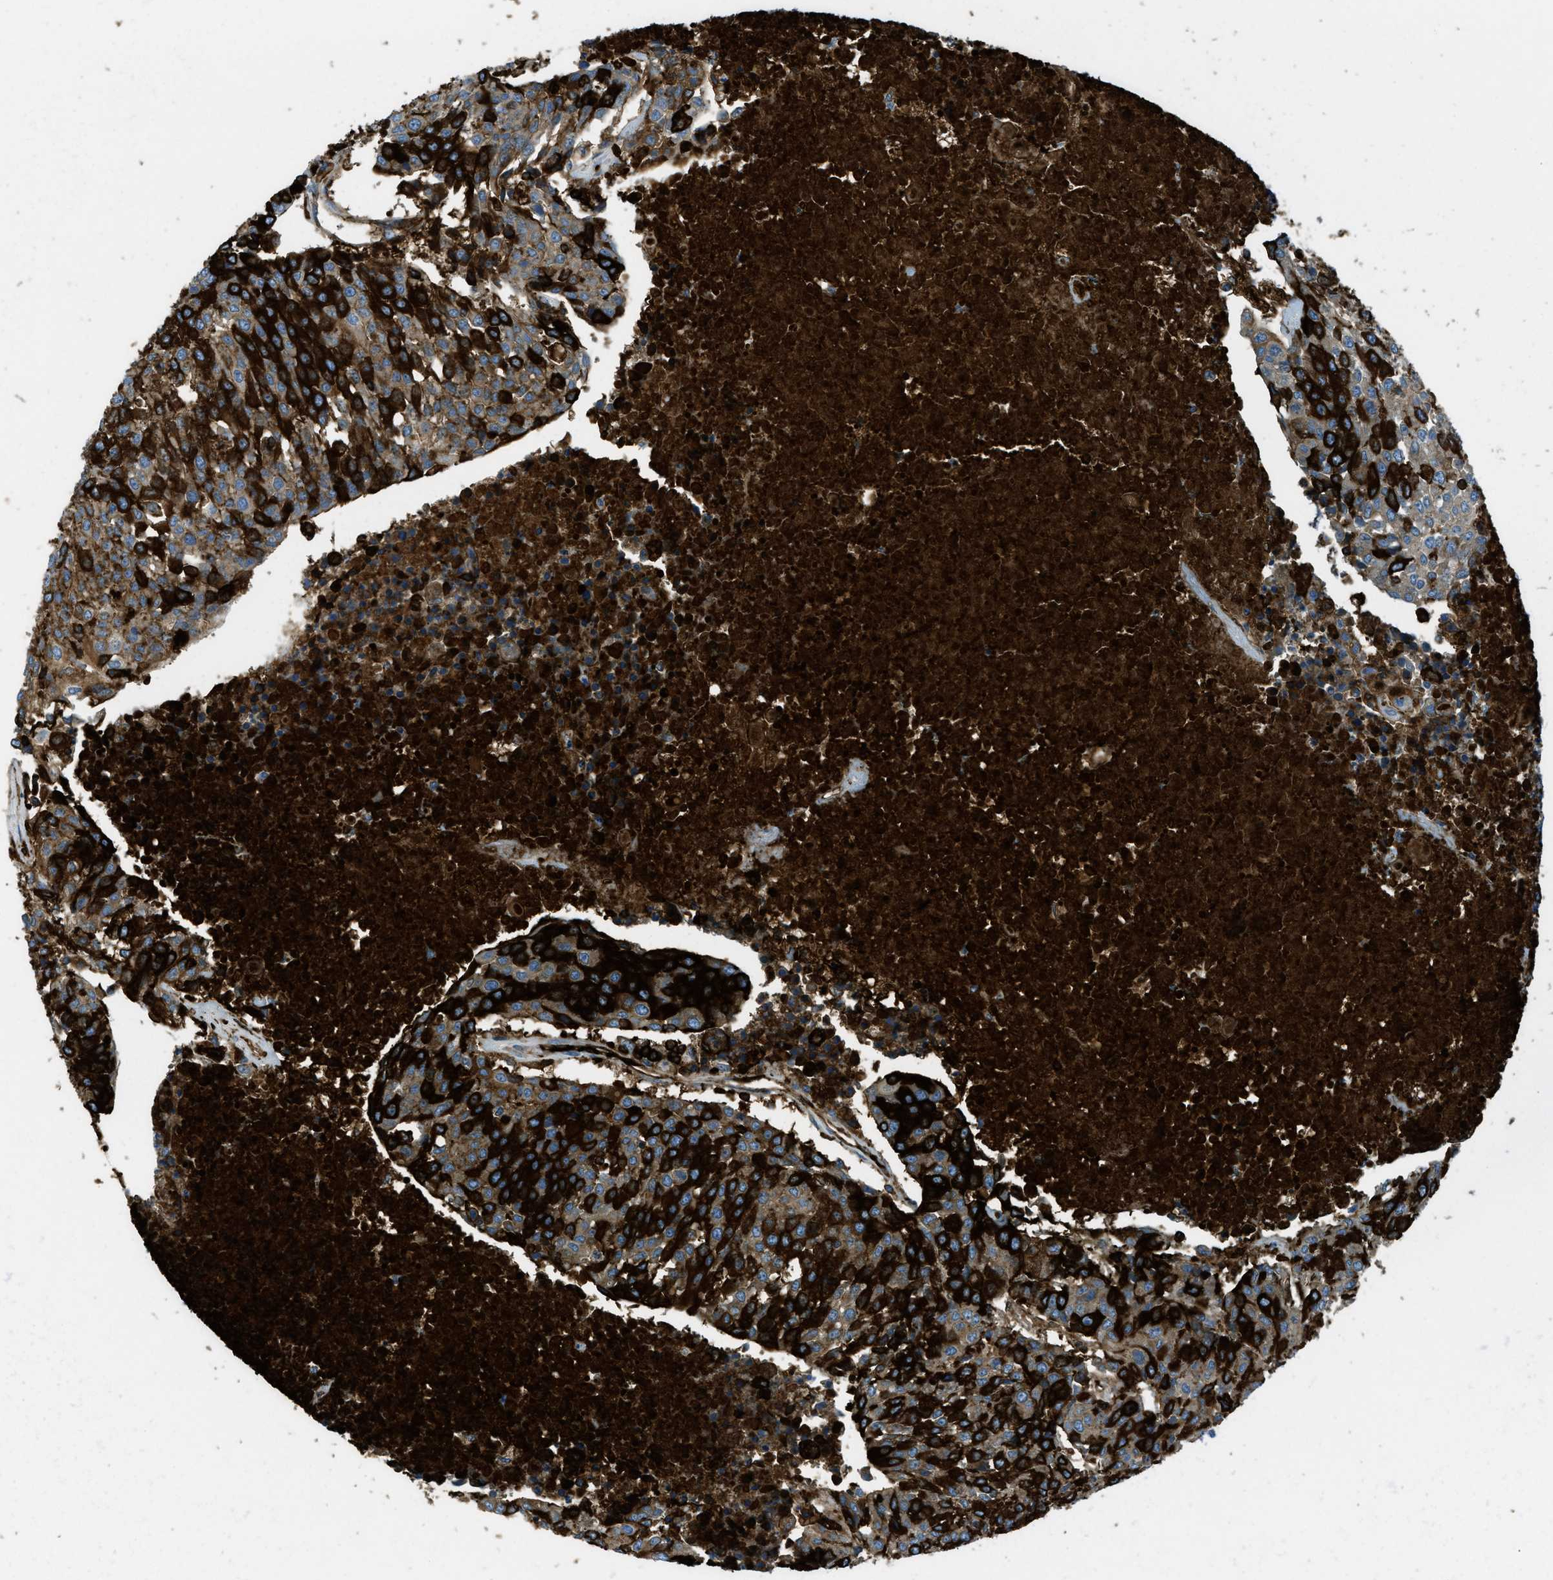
{"staining": {"intensity": "strong", "quantity": ">75%", "location": "cytoplasmic/membranous"}, "tissue": "urothelial cancer", "cell_type": "Tumor cells", "image_type": "cancer", "snomed": [{"axis": "morphology", "description": "Urothelial carcinoma, High grade"}, {"axis": "topography", "description": "Urinary bladder"}], "caption": "Protein positivity by immunohistochemistry exhibits strong cytoplasmic/membranous expression in approximately >75% of tumor cells in urothelial carcinoma (high-grade).", "gene": "TRIM59", "patient": {"sex": "female", "age": 85}}